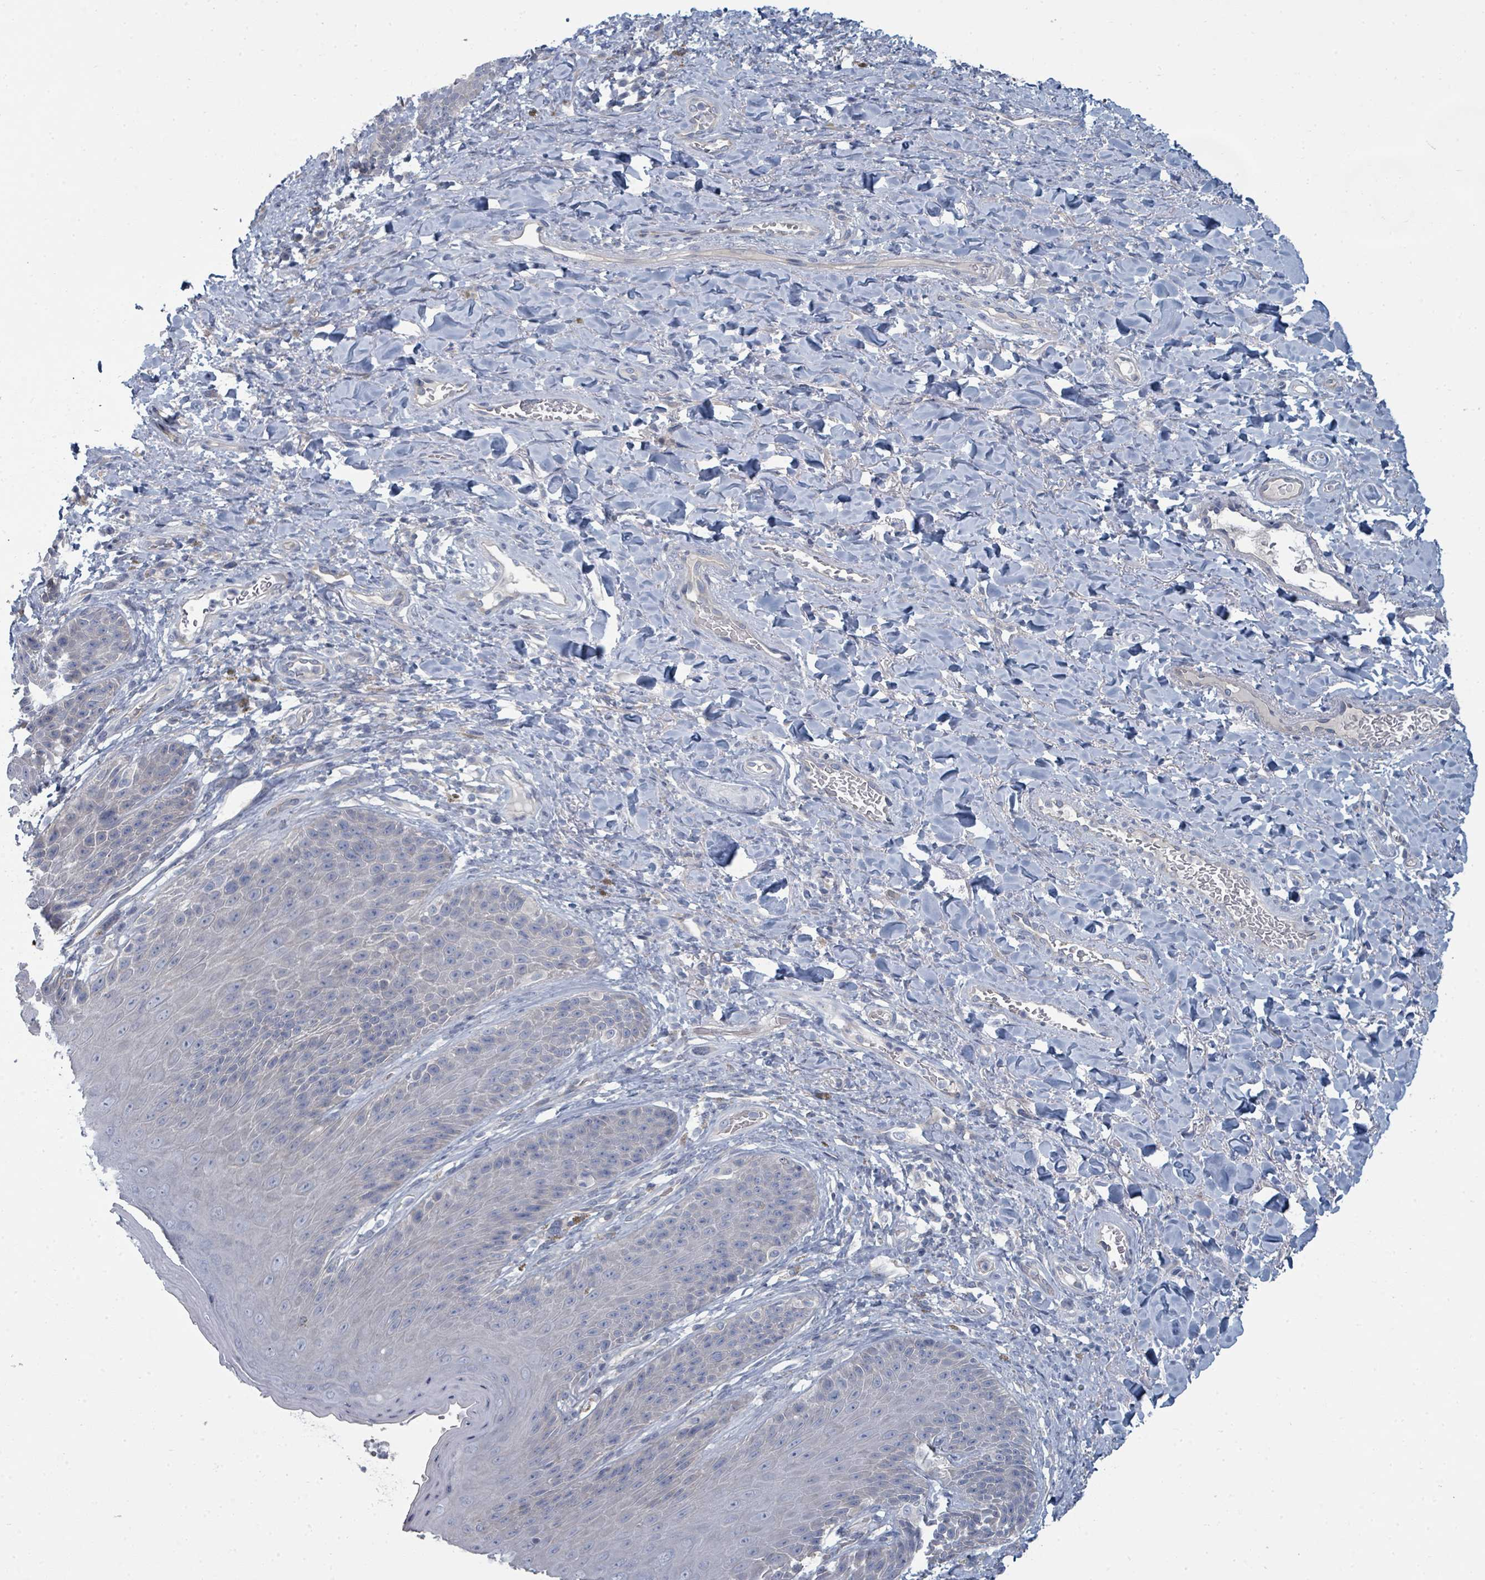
{"staining": {"intensity": "negative", "quantity": "none", "location": "none"}, "tissue": "skin", "cell_type": "Epidermal cells", "image_type": "normal", "snomed": [{"axis": "morphology", "description": "Normal tissue, NOS"}, {"axis": "topography", "description": "Anal"}], "caption": "Epidermal cells are negative for brown protein staining in normal skin. Nuclei are stained in blue.", "gene": "SLC25A45", "patient": {"sex": "female", "age": 89}}